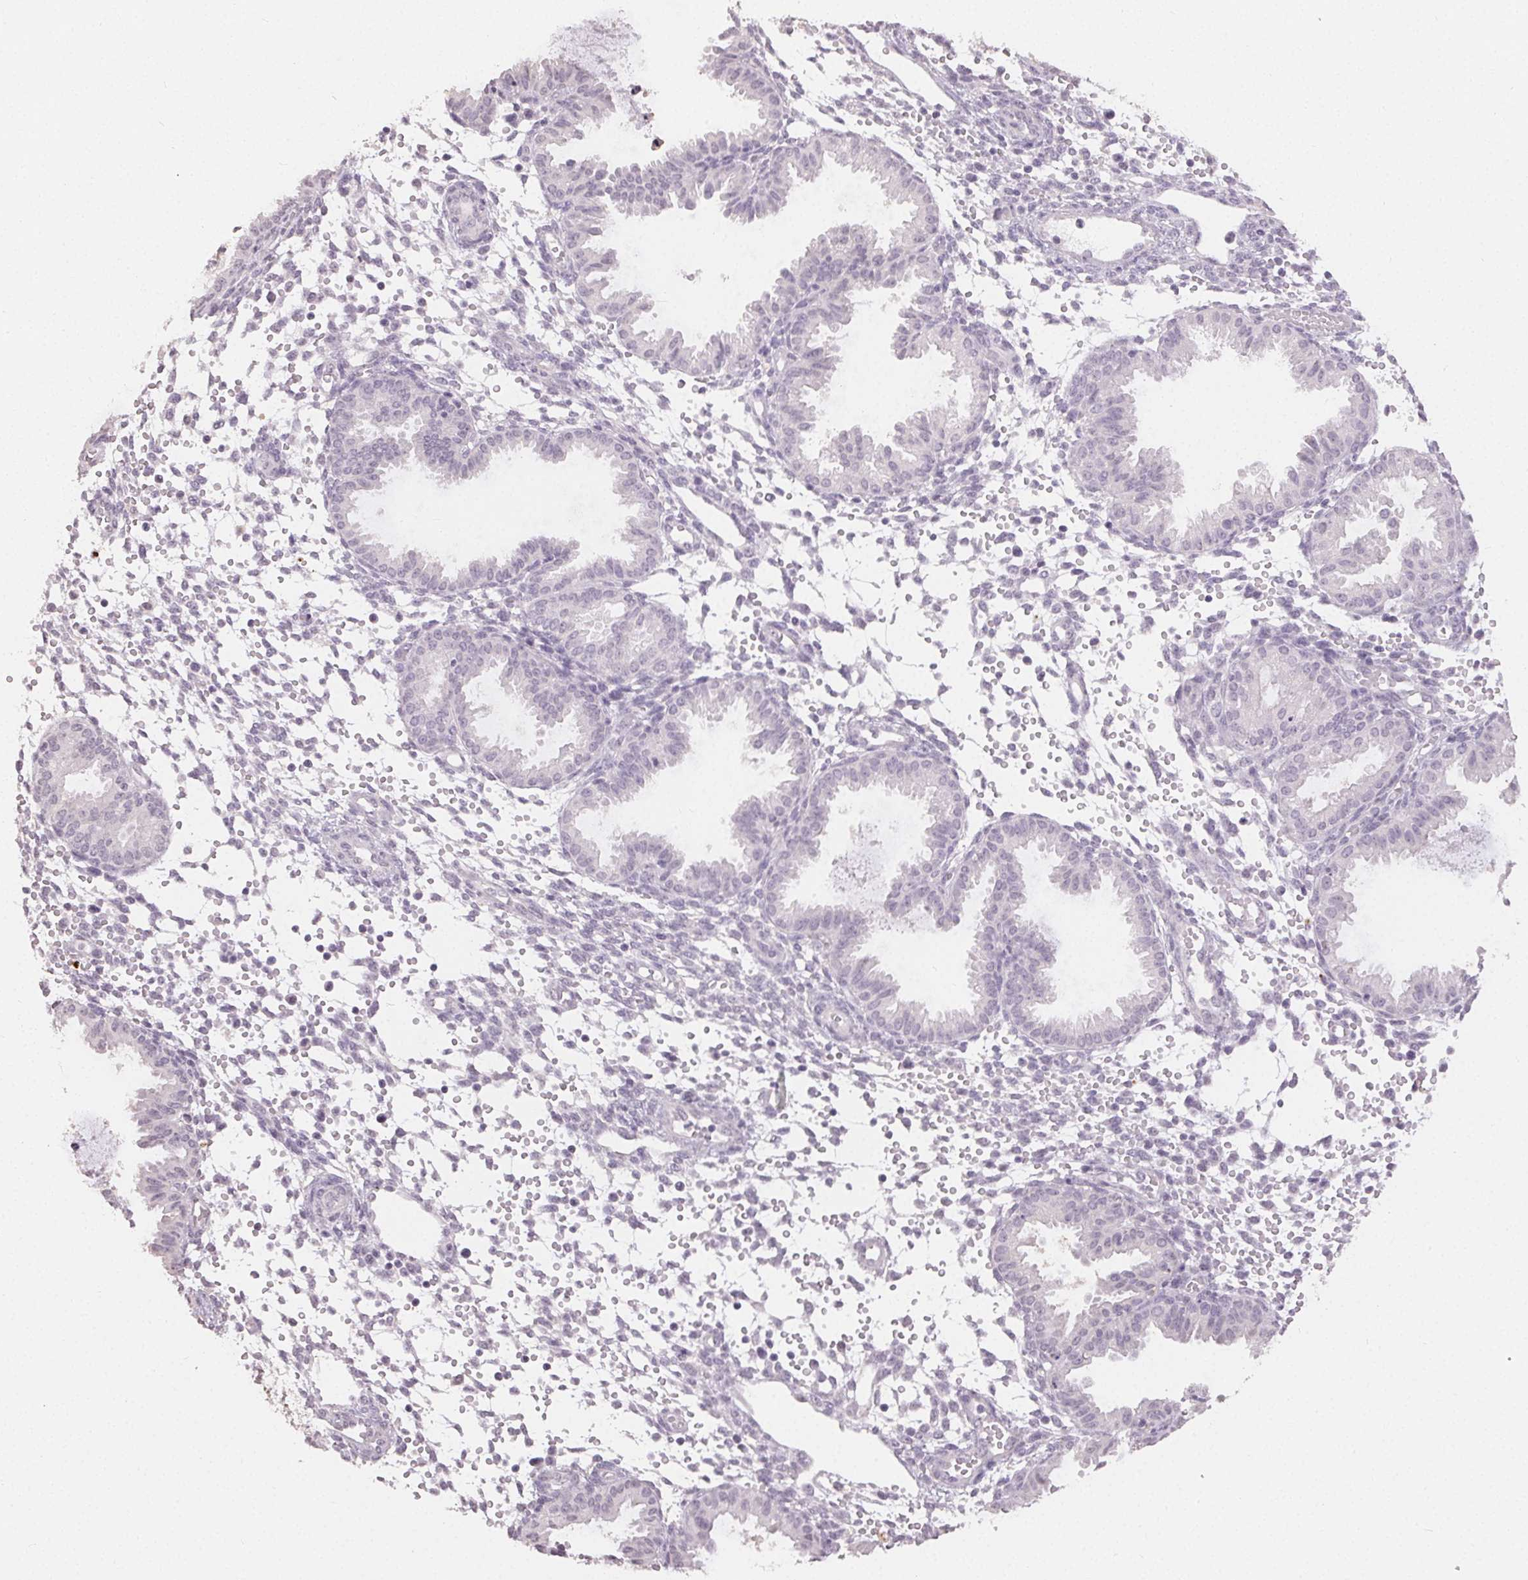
{"staining": {"intensity": "negative", "quantity": "none", "location": "none"}, "tissue": "endometrium", "cell_type": "Cells in endometrial stroma", "image_type": "normal", "snomed": [{"axis": "morphology", "description": "Normal tissue, NOS"}, {"axis": "topography", "description": "Endometrium"}], "caption": "DAB (3,3'-diaminobenzidine) immunohistochemical staining of unremarkable endometrium demonstrates no significant positivity in cells in endometrial stroma. (DAB immunohistochemistry (IHC), high magnification).", "gene": "TMEM174", "patient": {"sex": "female", "age": 33}}